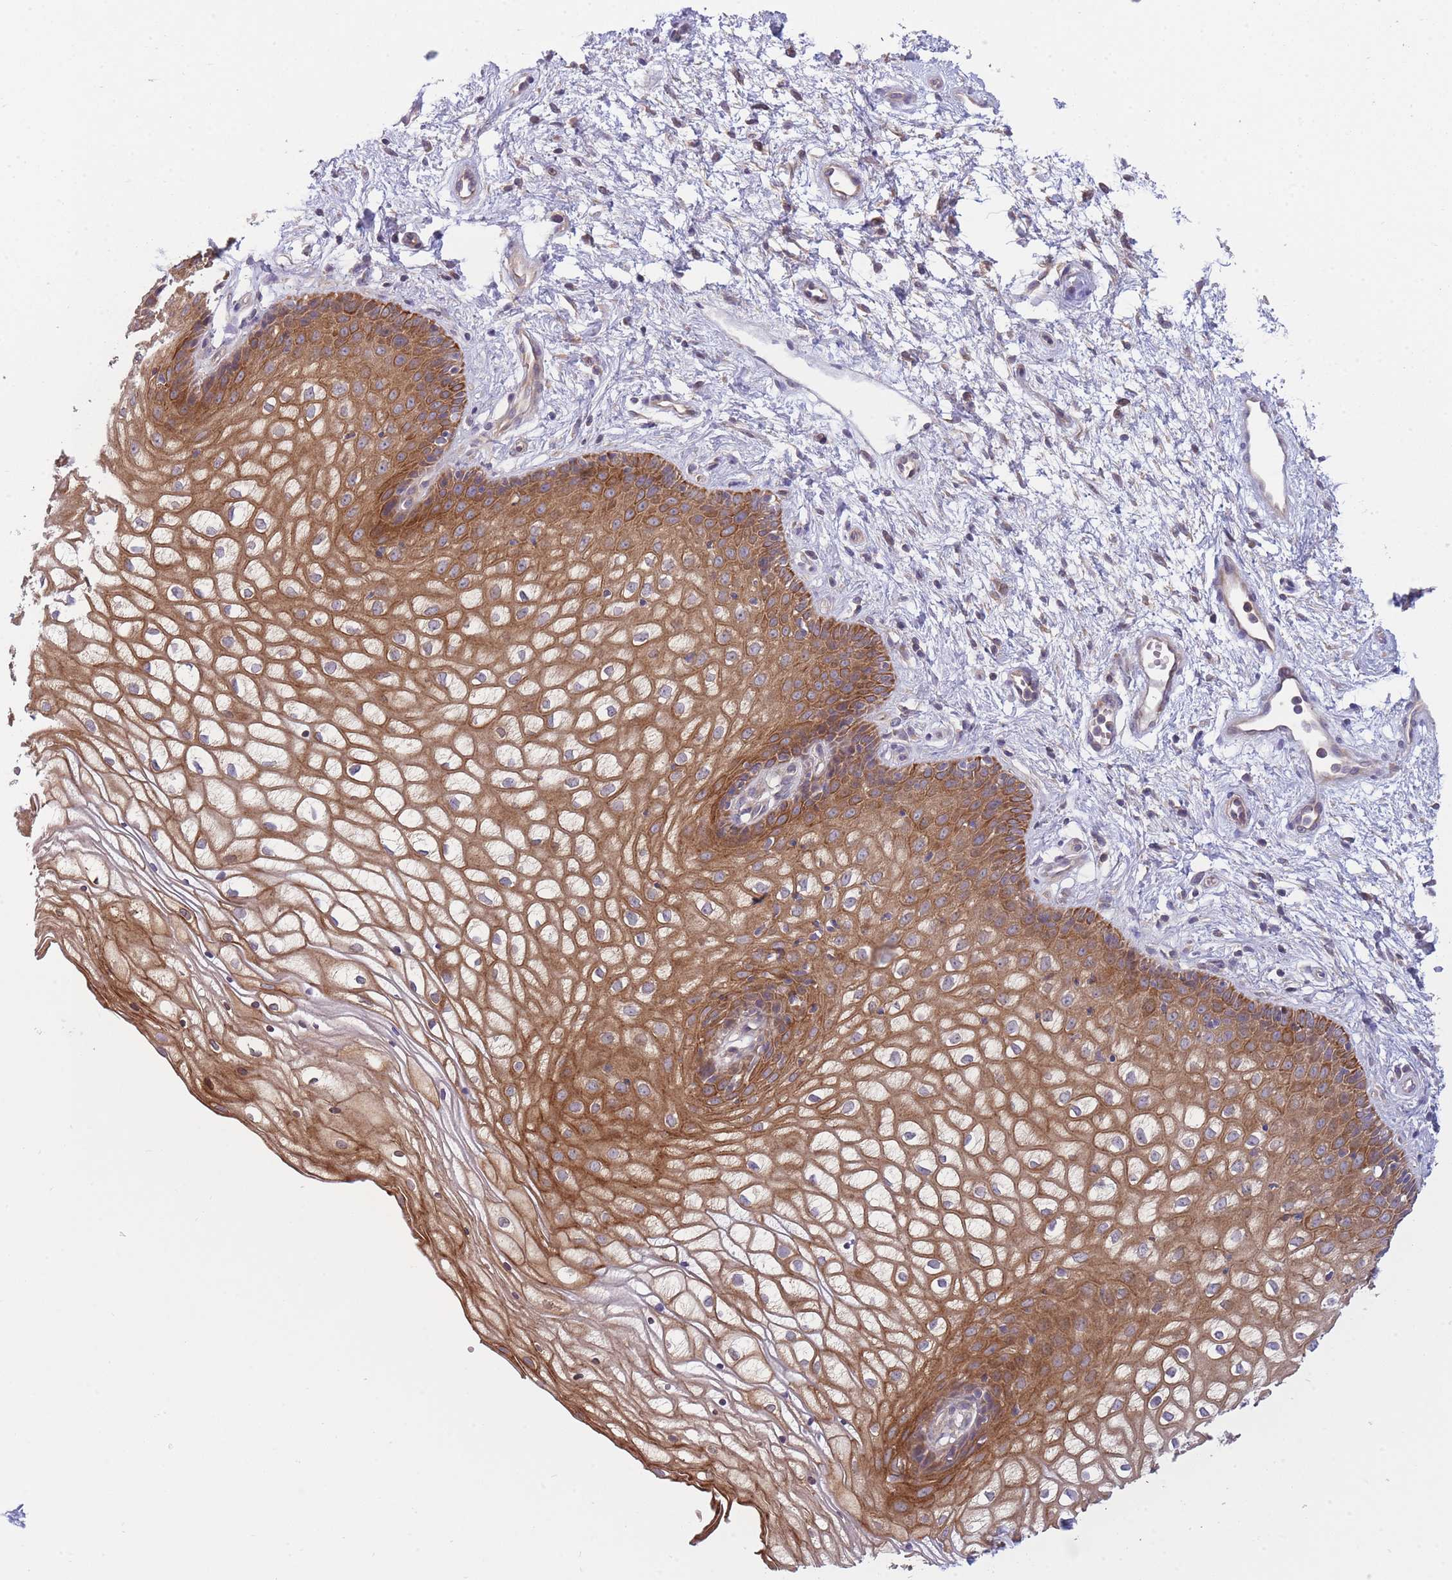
{"staining": {"intensity": "strong", "quantity": ">75%", "location": "cytoplasmic/membranous"}, "tissue": "vagina", "cell_type": "Squamous epithelial cells", "image_type": "normal", "snomed": [{"axis": "morphology", "description": "Normal tissue, NOS"}, {"axis": "topography", "description": "Vagina"}], "caption": "This photomicrograph exhibits IHC staining of normal vagina, with high strong cytoplasmic/membranous positivity in approximately >75% of squamous epithelial cells.", "gene": "PFDN6", "patient": {"sex": "female", "age": 34}}